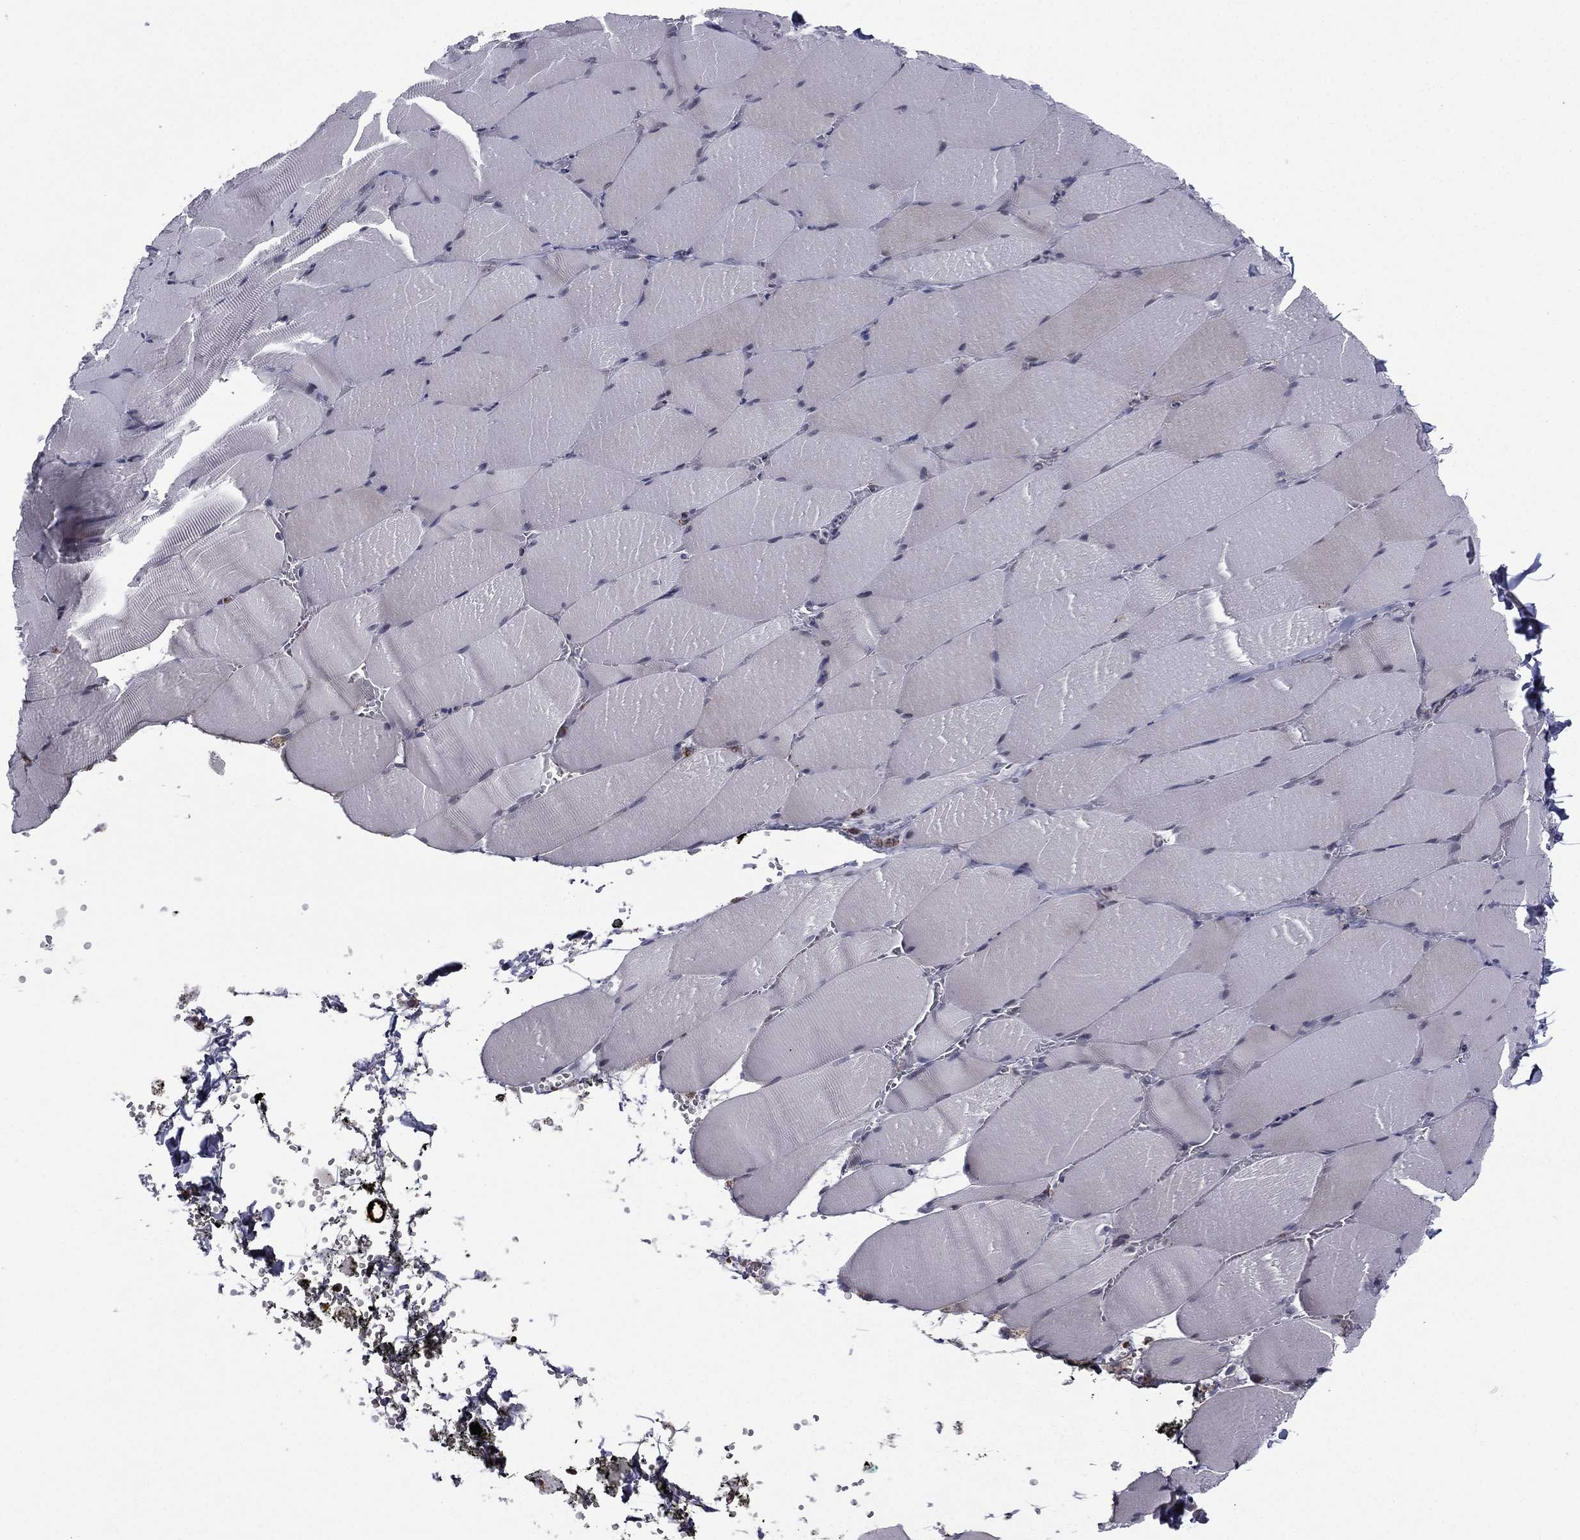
{"staining": {"intensity": "negative", "quantity": "none", "location": "none"}, "tissue": "skeletal muscle", "cell_type": "Myocytes", "image_type": "normal", "snomed": [{"axis": "morphology", "description": "Normal tissue, NOS"}, {"axis": "topography", "description": "Skeletal muscle"}], "caption": "Micrograph shows no significant protein expression in myocytes of normal skeletal muscle.", "gene": "ACTRT2", "patient": {"sex": "male", "age": 56}}